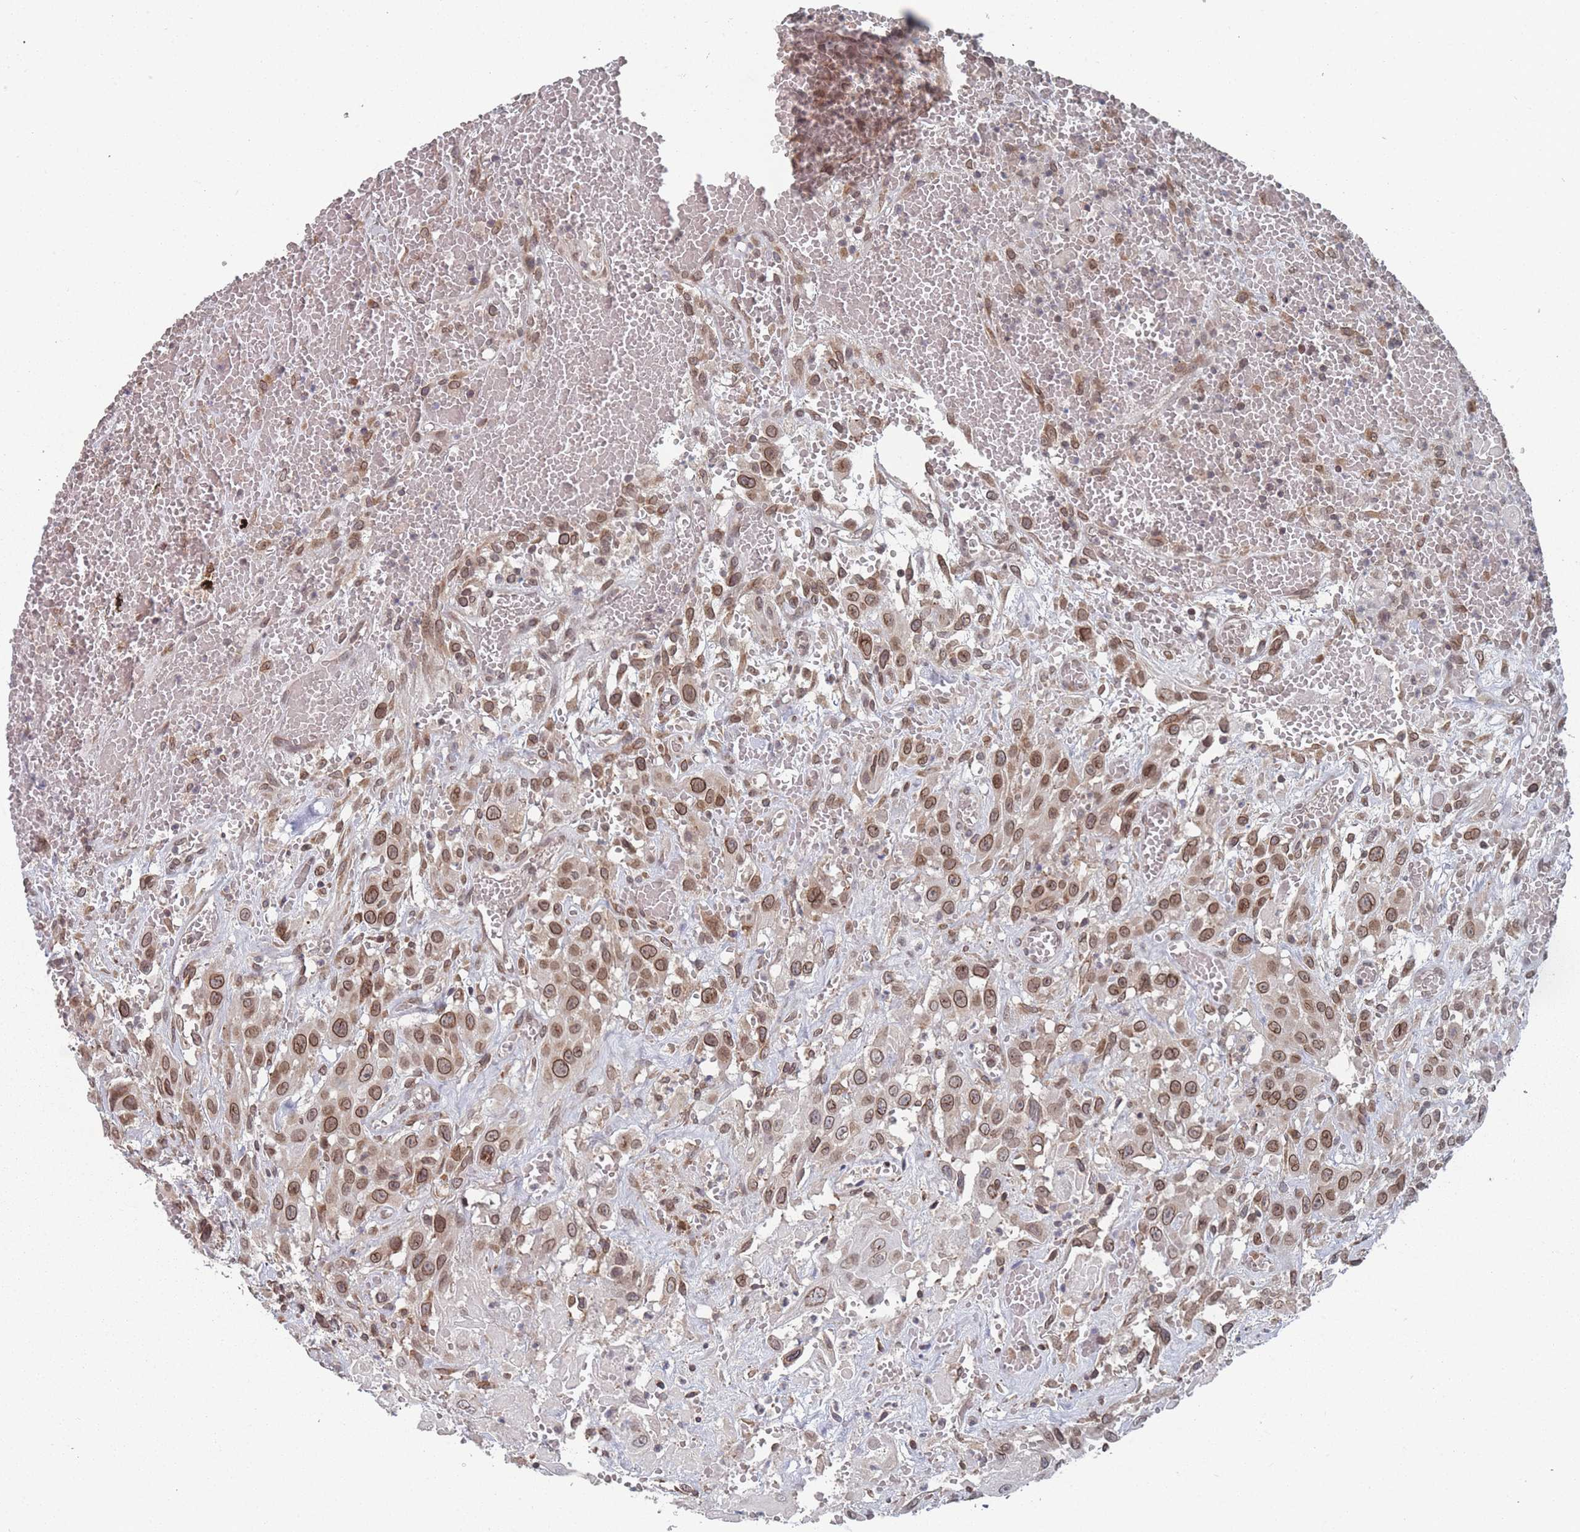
{"staining": {"intensity": "moderate", "quantity": ">75%", "location": "cytoplasmic/membranous,nuclear"}, "tissue": "head and neck cancer", "cell_type": "Tumor cells", "image_type": "cancer", "snomed": [{"axis": "morphology", "description": "Squamous cell carcinoma, NOS"}, {"axis": "topography", "description": "Head-Neck"}], "caption": "IHC image of neoplastic tissue: human head and neck cancer stained using immunohistochemistry (IHC) exhibits medium levels of moderate protein expression localized specifically in the cytoplasmic/membranous and nuclear of tumor cells, appearing as a cytoplasmic/membranous and nuclear brown color.", "gene": "TBC1D25", "patient": {"sex": "male", "age": 81}}